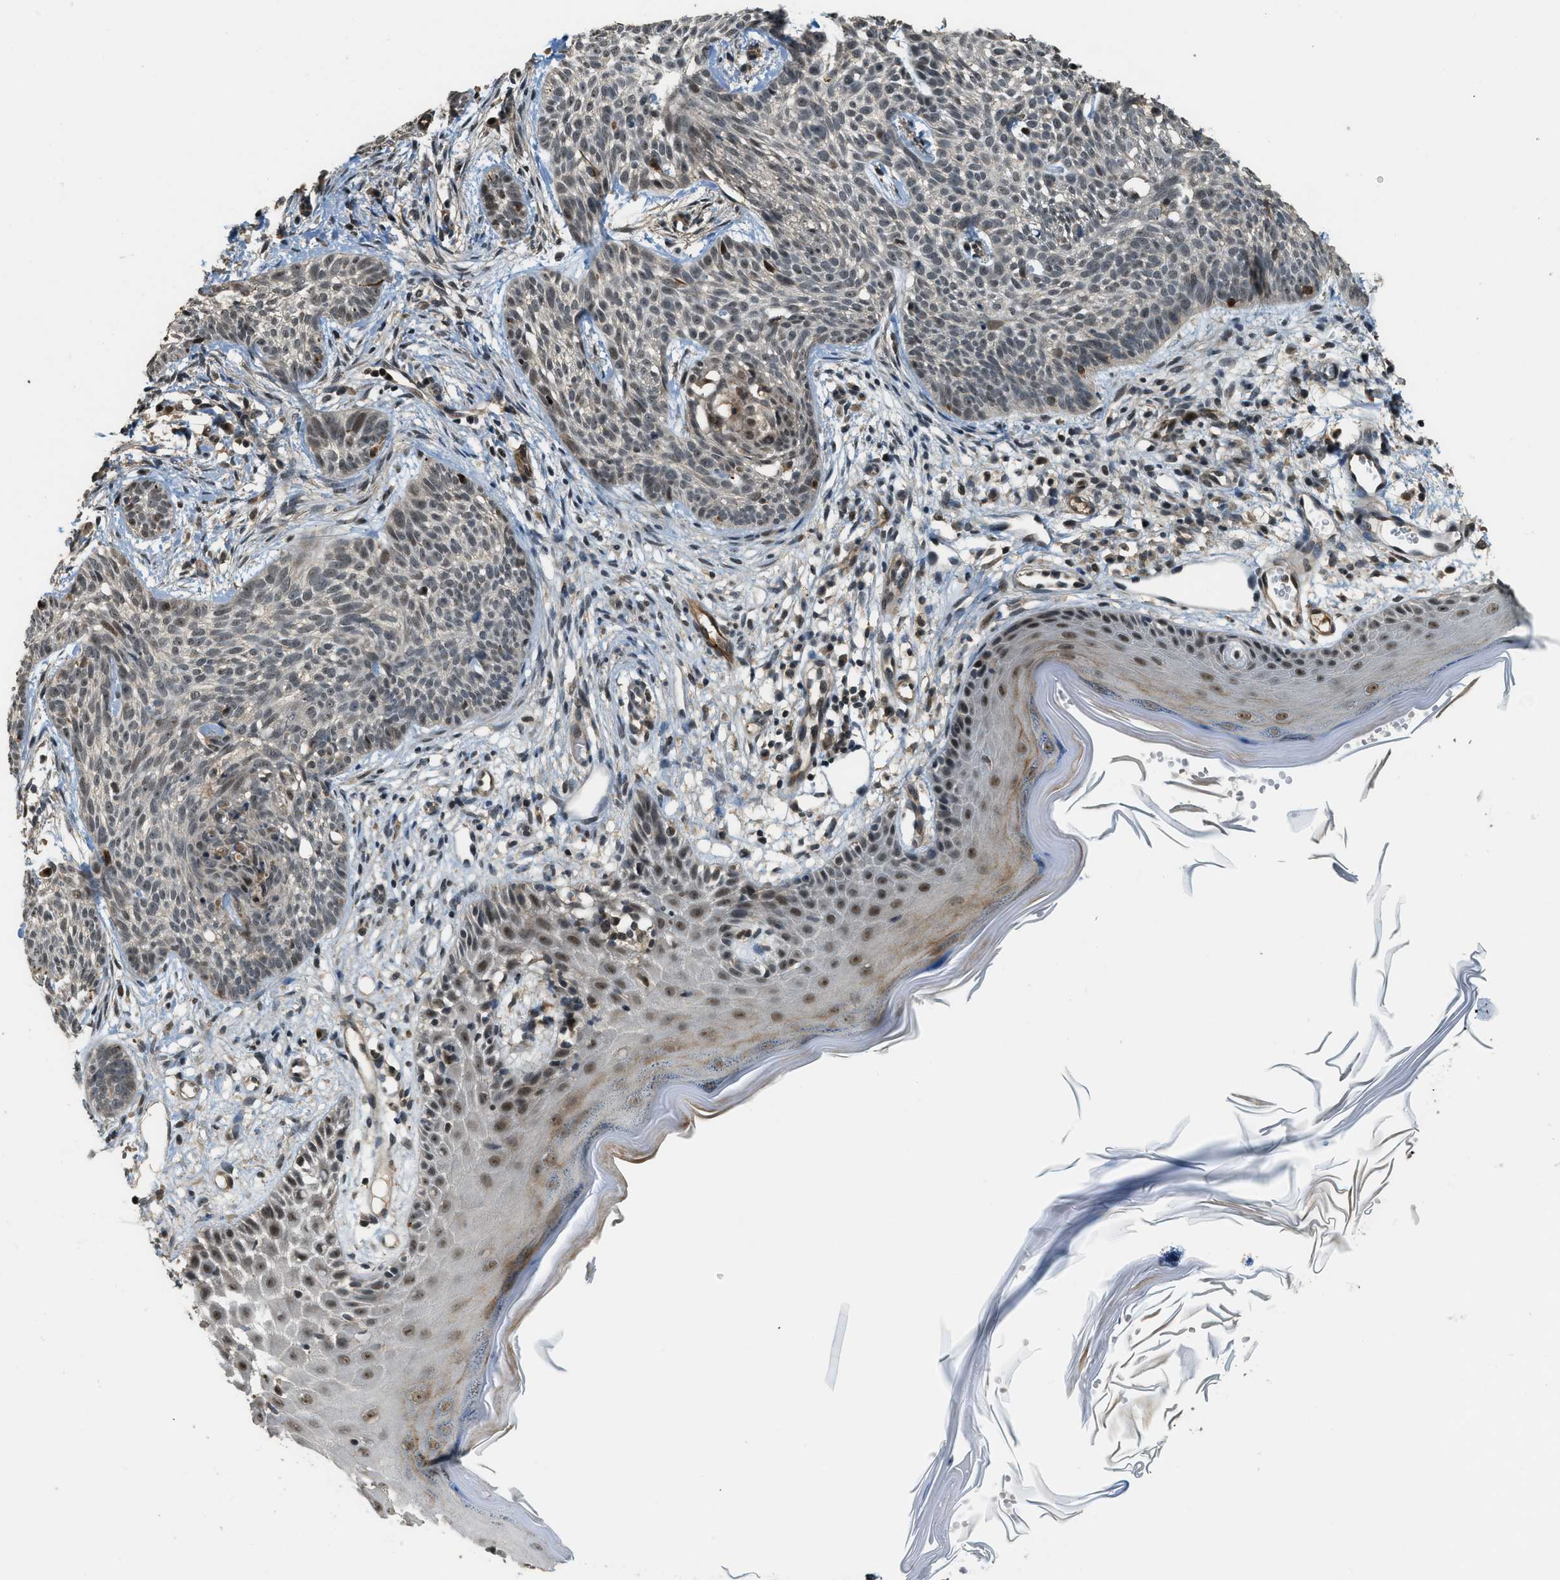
{"staining": {"intensity": "weak", "quantity": "25%-75%", "location": "nuclear"}, "tissue": "skin cancer", "cell_type": "Tumor cells", "image_type": "cancer", "snomed": [{"axis": "morphology", "description": "Basal cell carcinoma"}, {"axis": "topography", "description": "Skin"}], "caption": "Immunohistochemical staining of skin cancer shows low levels of weak nuclear protein staining in approximately 25%-75% of tumor cells.", "gene": "MED21", "patient": {"sex": "female", "age": 59}}